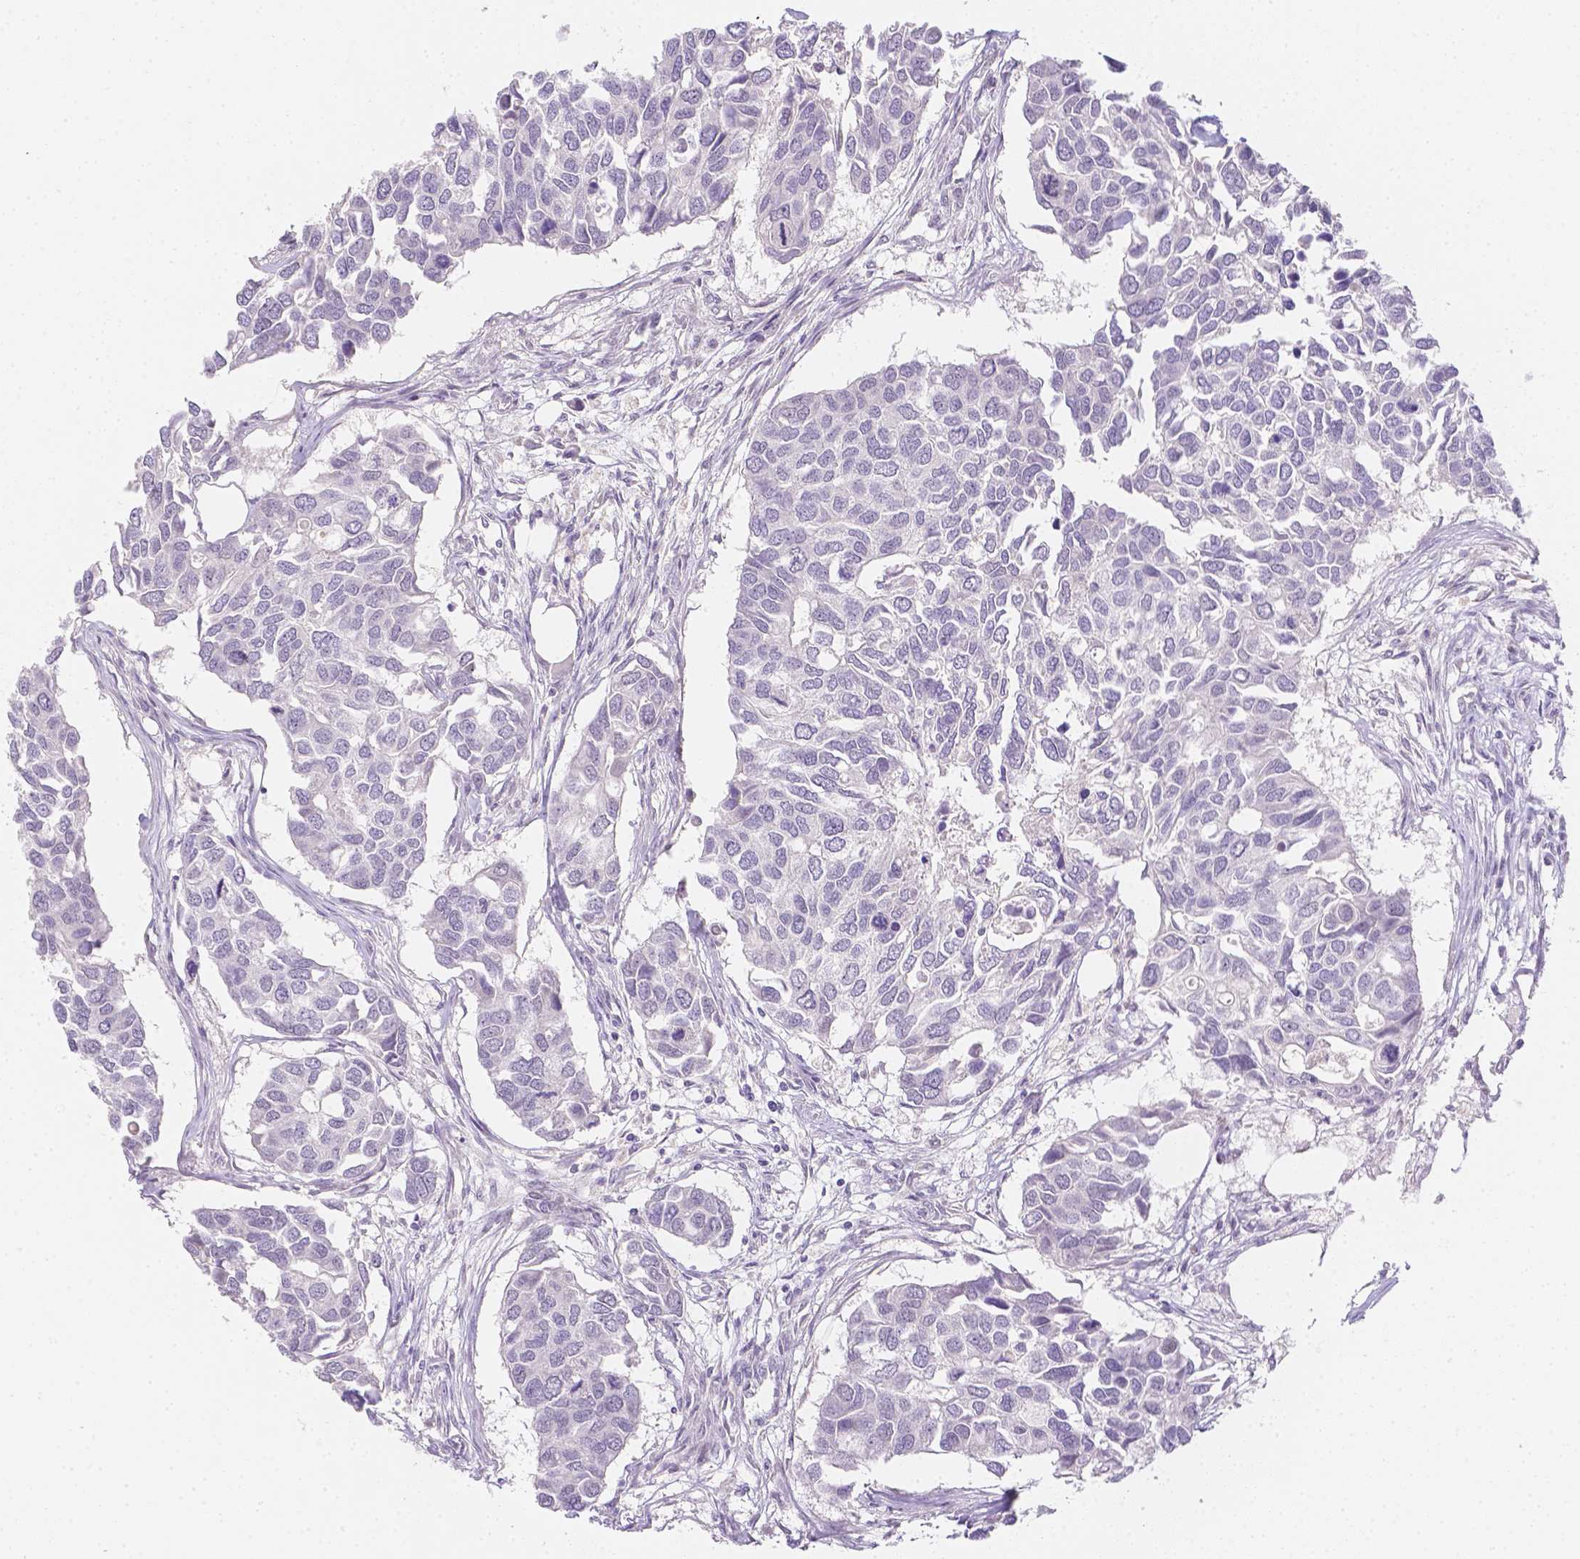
{"staining": {"intensity": "negative", "quantity": "none", "location": "none"}, "tissue": "breast cancer", "cell_type": "Tumor cells", "image_type": "cancer", "snomed": [{"axis": "morphology", "description": "Duct carcinoma"}, {"axis": "topography", "description": "Breast"}], "caption": "Protein analysis of breast intraductal carcinoma exhibits no significant staining in tumor cells.", "gene": "ZNF280B", "patient": {"sex": "female", "age": 83}}